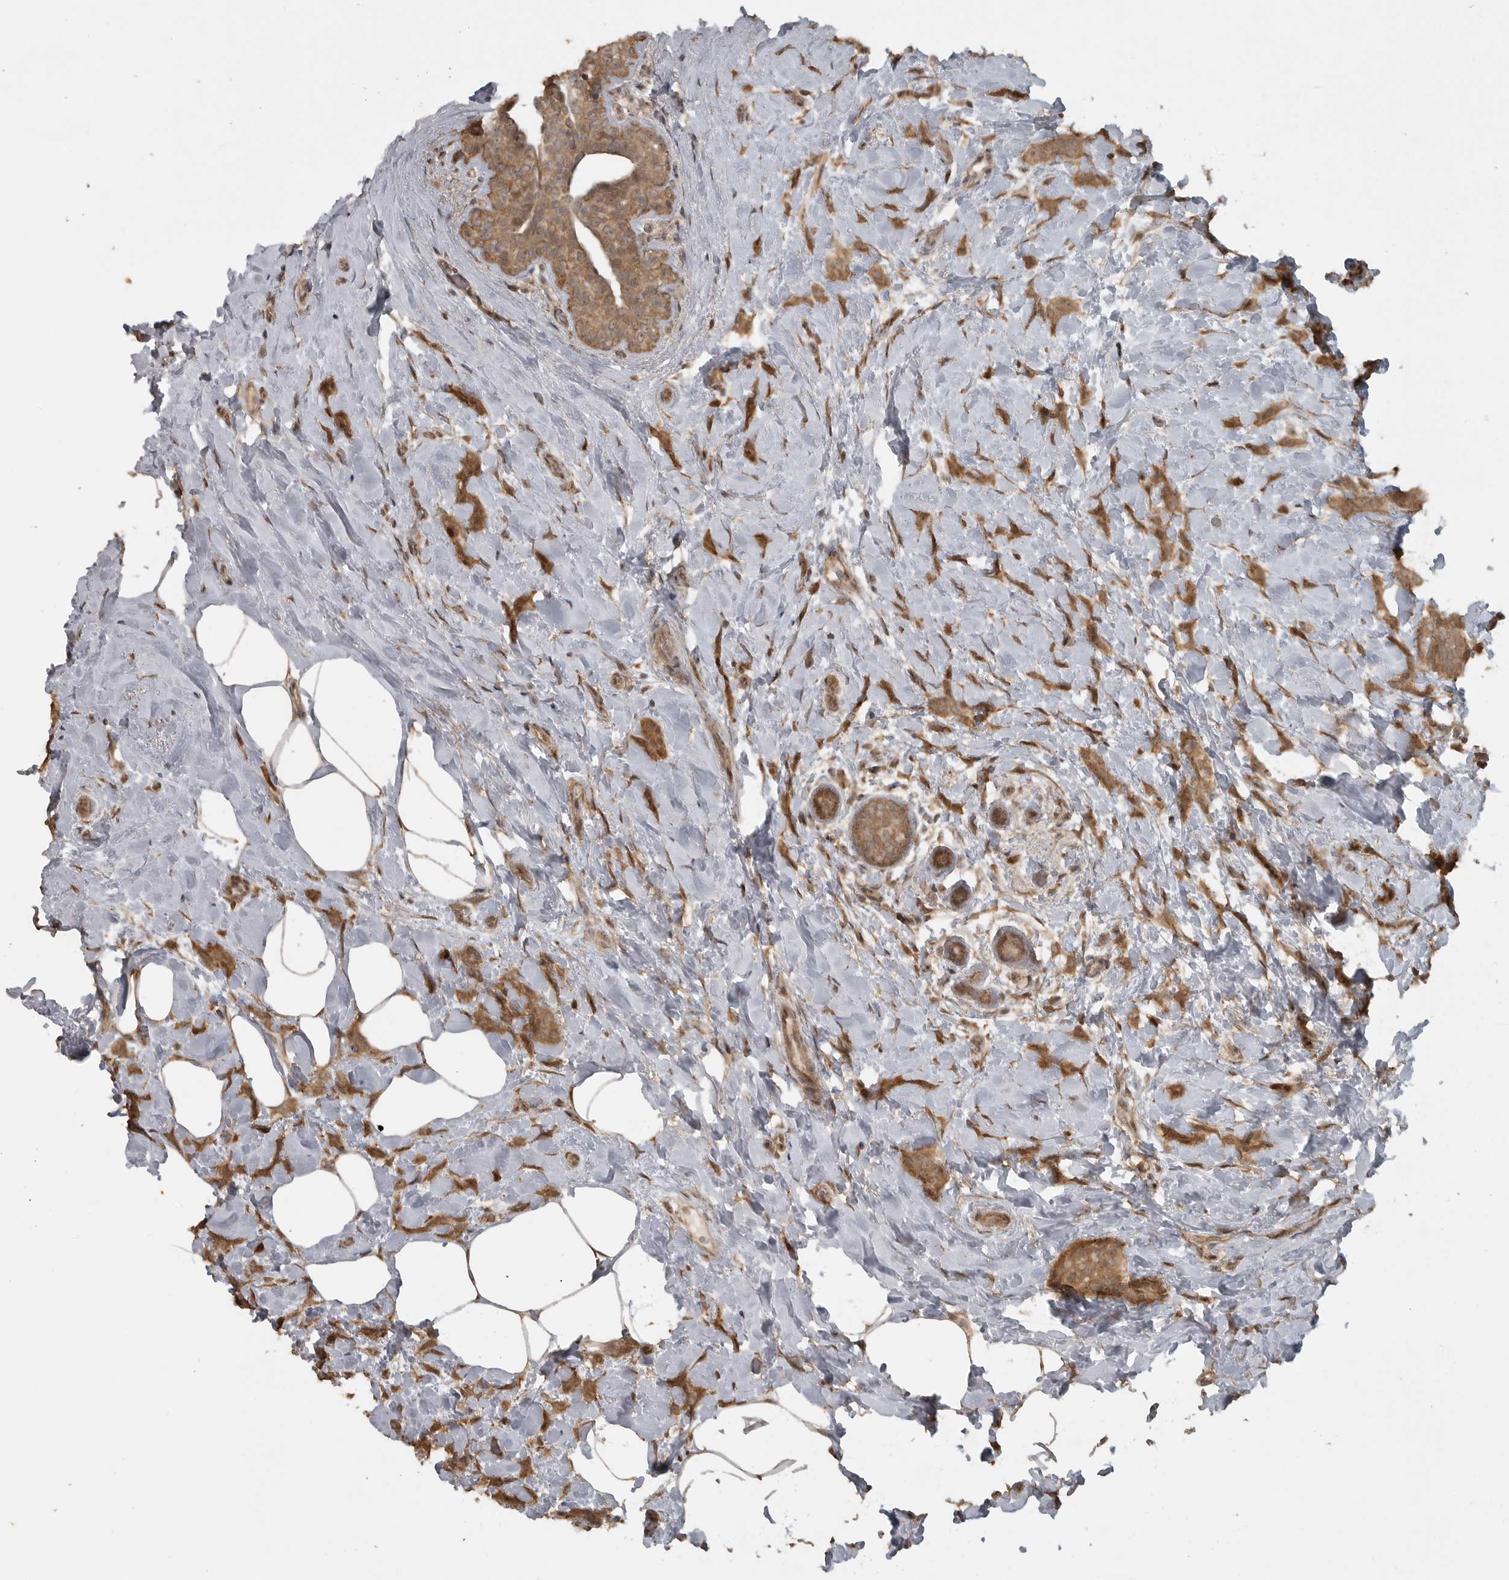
{"staining": {"intensity": "moderate", "quantity": ">75%", "location": "cytoplasmic/membranous"}, "tissue": "breast cancer", "cell_type": "Tumor cells", "image_type": "cancer", "snomed": [{"axis": "morphology", "description": "Lobular carcinoma, in situ"}, {"axis": "morphology", "description": "Lobular carcinoma"}, {"axis": "topography", "description": "Breast"}], "caption": "Moderate cytoplasmic/membranous expression is present in about >75% of tumor cells in breast cancer. The staining was performed using DAB (3,3'-diaminobenzidine) to visualize the protein expression in brown, while the nuclei were stained in blue with hematoxylin (Magnification: 20x).", "gene": "LLGL1", "patient": {"sex": "female", "age": 41}}